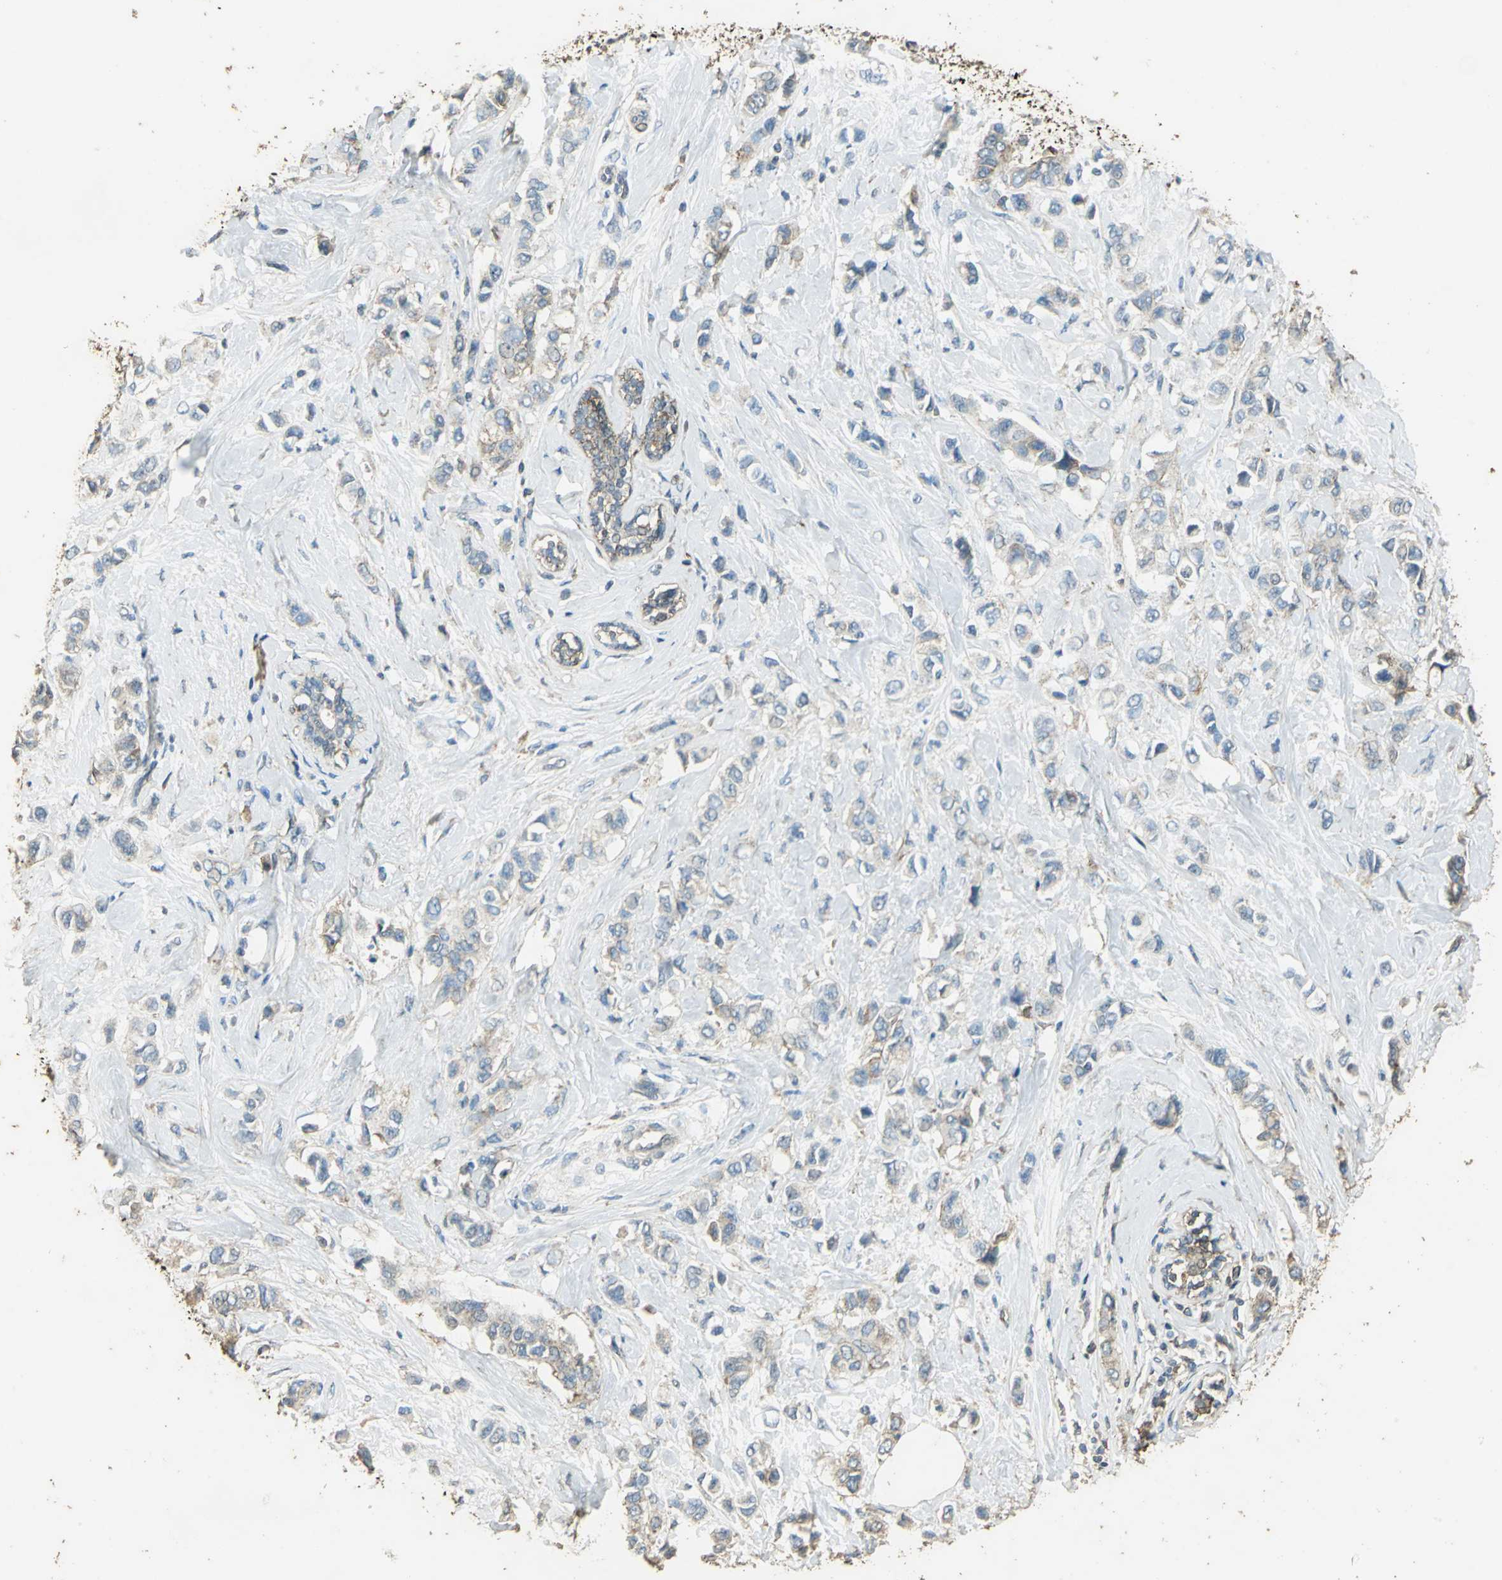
{"staining": {"intensity": "weak", "quantity": ">75%", "location": "cytoplasmic/membranous"}, "tissue": "breast cancer", "cell_type": "Tumor cells", "image_type": "cancer", "snomed": [{"axis": "morphology", "description": "Duct carcinoma"}, {"axis": "topography", "description": "Breast"}], "caption": "This is a histology image of IHC staining of breast infiltrating ductal carcinoma, which shows weak expression in the cytoplasmic/membranous of tumor cells.", "gene": "TRAPPC2", "patient": {"sex": "female", "age": 50}}